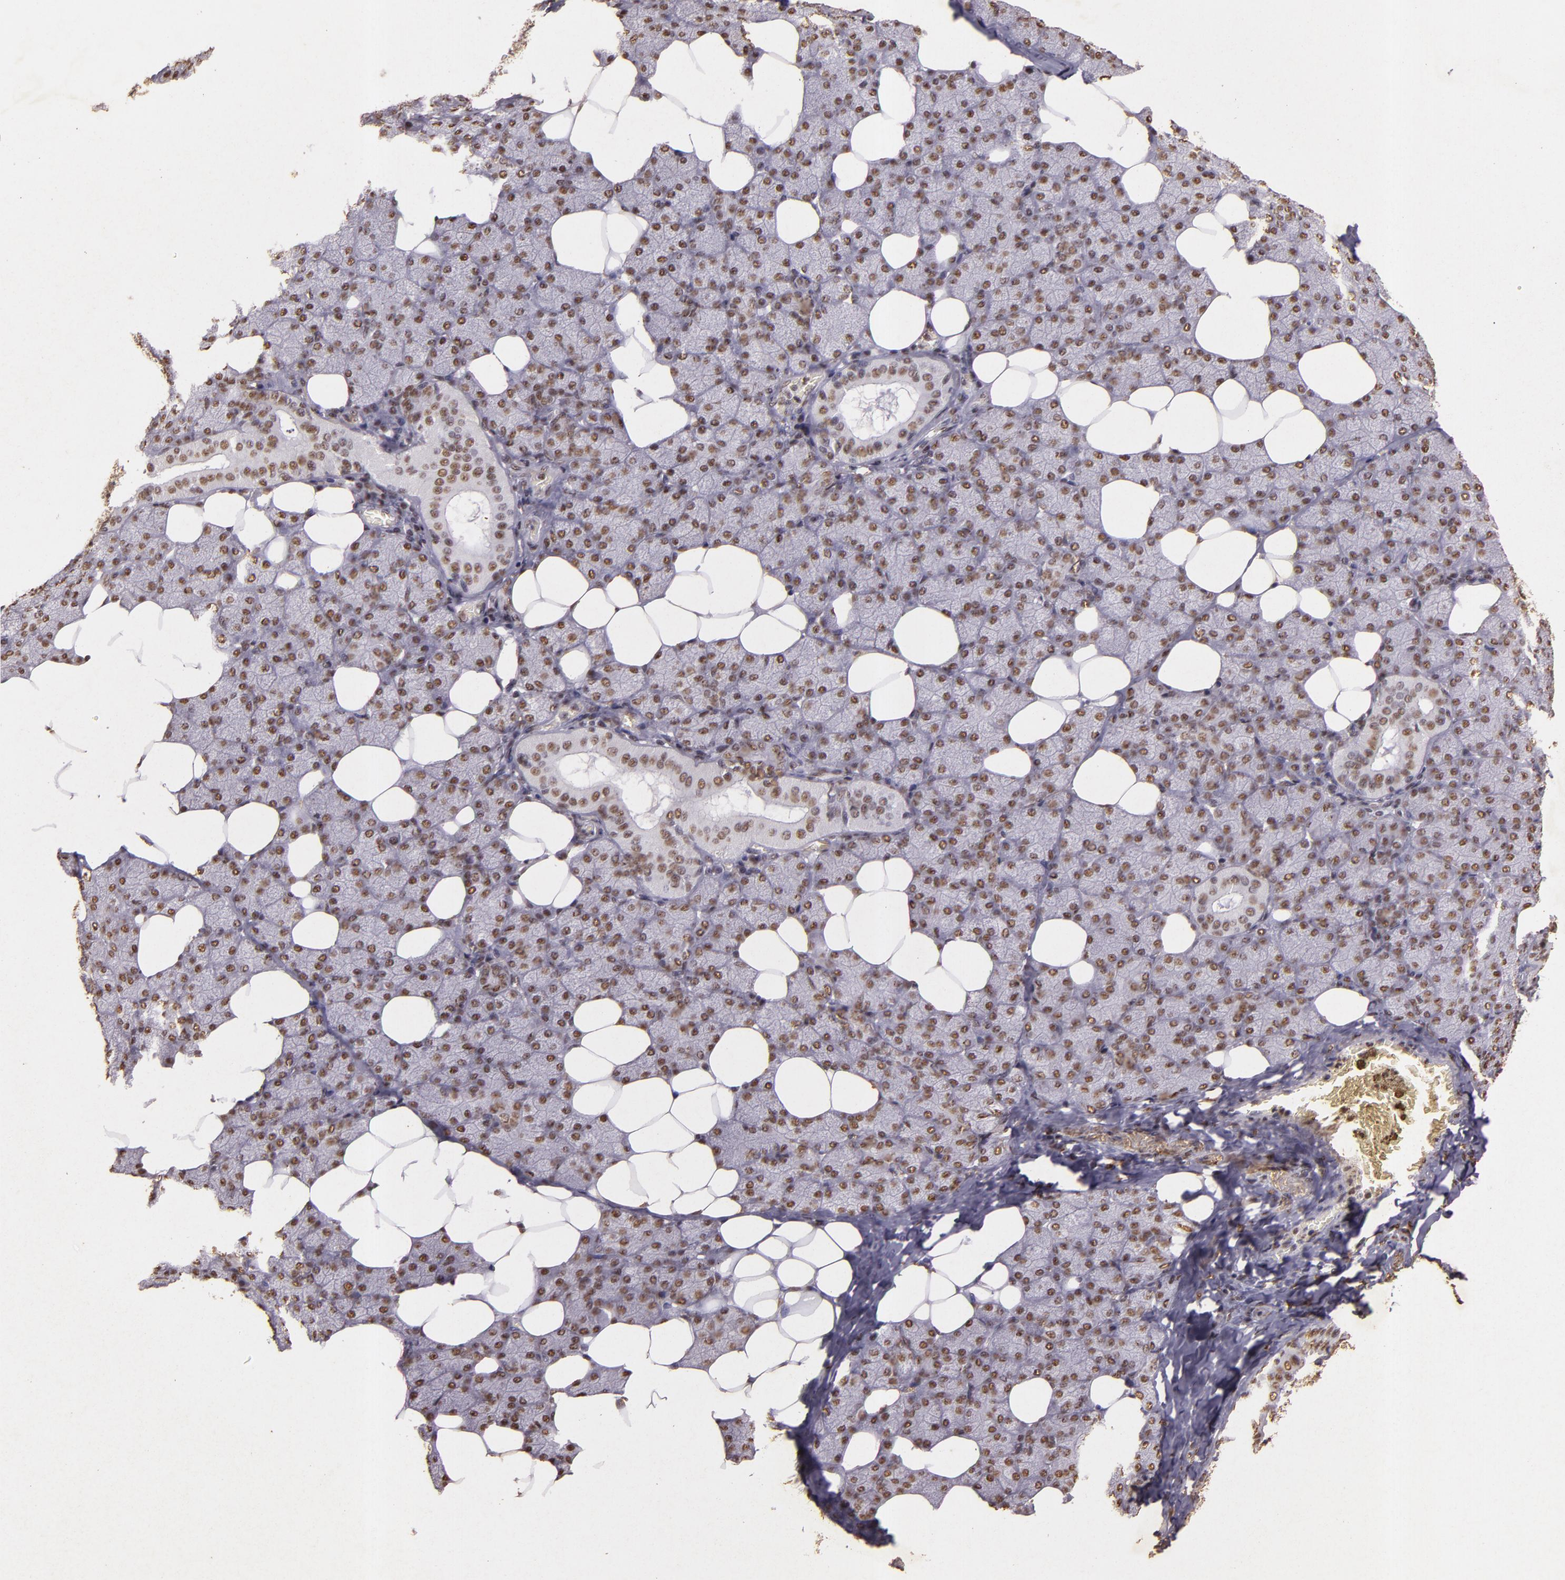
{"staining": {"intensity": "moderate", "quantity": ">75%", "location": "nuclear"}, "tissue": "salivary gland", "cell_type": "Glandular cells", "image_type": "normal", "snomed": [{"axis": "morphology", "description": "Normal tissue, NOS"}, {"axis": "topography", "description": "Lymph node"}, {"axis": "topography", "description": "Salivary gland"}], "caption": "Immunohistochemistry (IHC) of benign salivary gland shows medium levels of moderate nuclear positivity in about >75% of glandular cells.", "gene": "CBX3", "patient": {"sex": "male", "age": 8}}